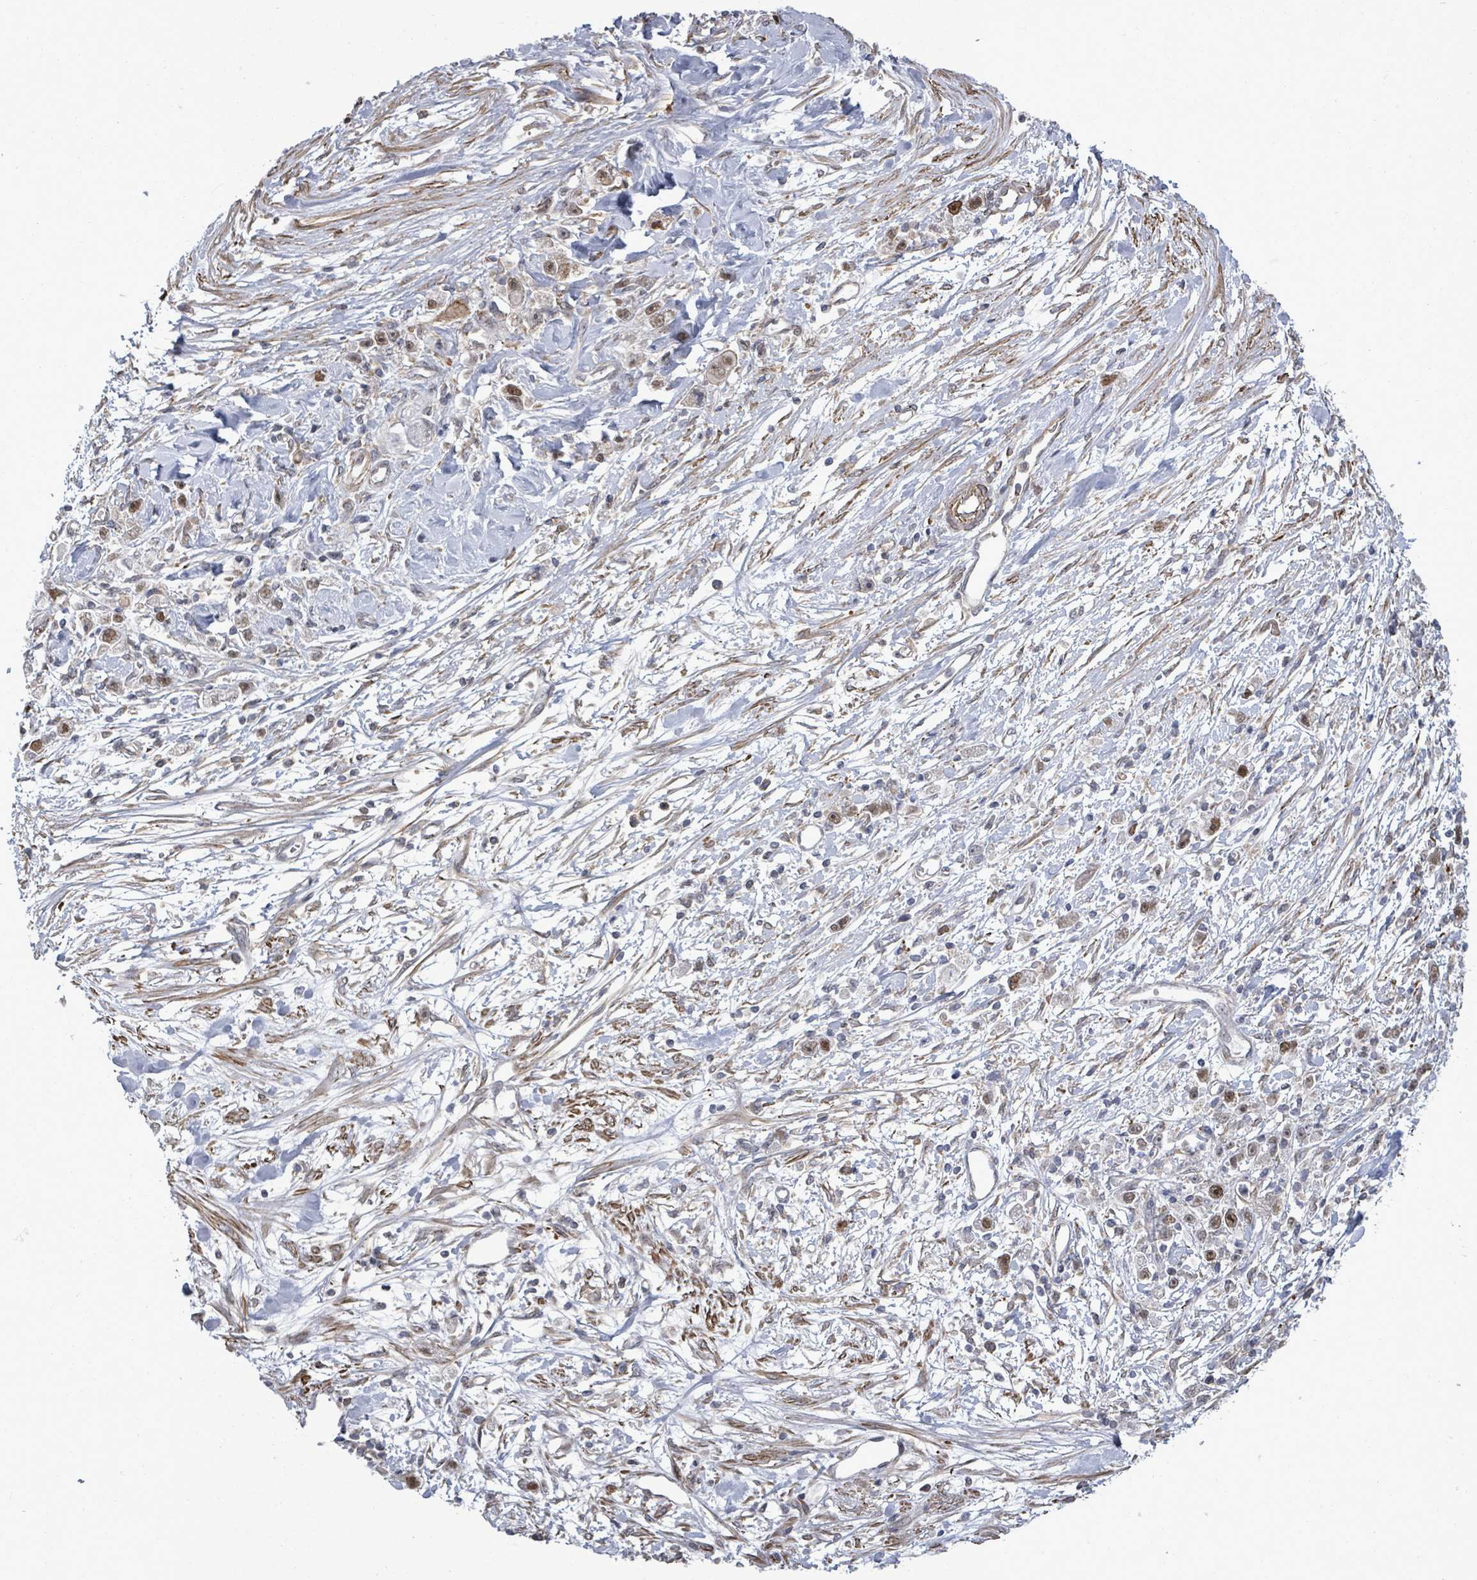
{"staining": {"intensity": "weak", "quantity": "25%-75%", "location": "nuclear"}, "tissue": "stomach cancer", "cell_type": "Tumor cells", "image_type": "cancer", "snomed": [{"axis": "morphology", "description": "Adenocarcinoma, NOS"}, {"axis": "topography", "description": "Stomach"}], "caption": "IHC (DAB (3,3'-diaminobenzidine)) staining of stomach adenocarcinoma displays weak nuclear protein expression in about 25%-75% of tumor cells.", "gene": "PAPSS1", "patient": {"sex": "female", "age": 59}}